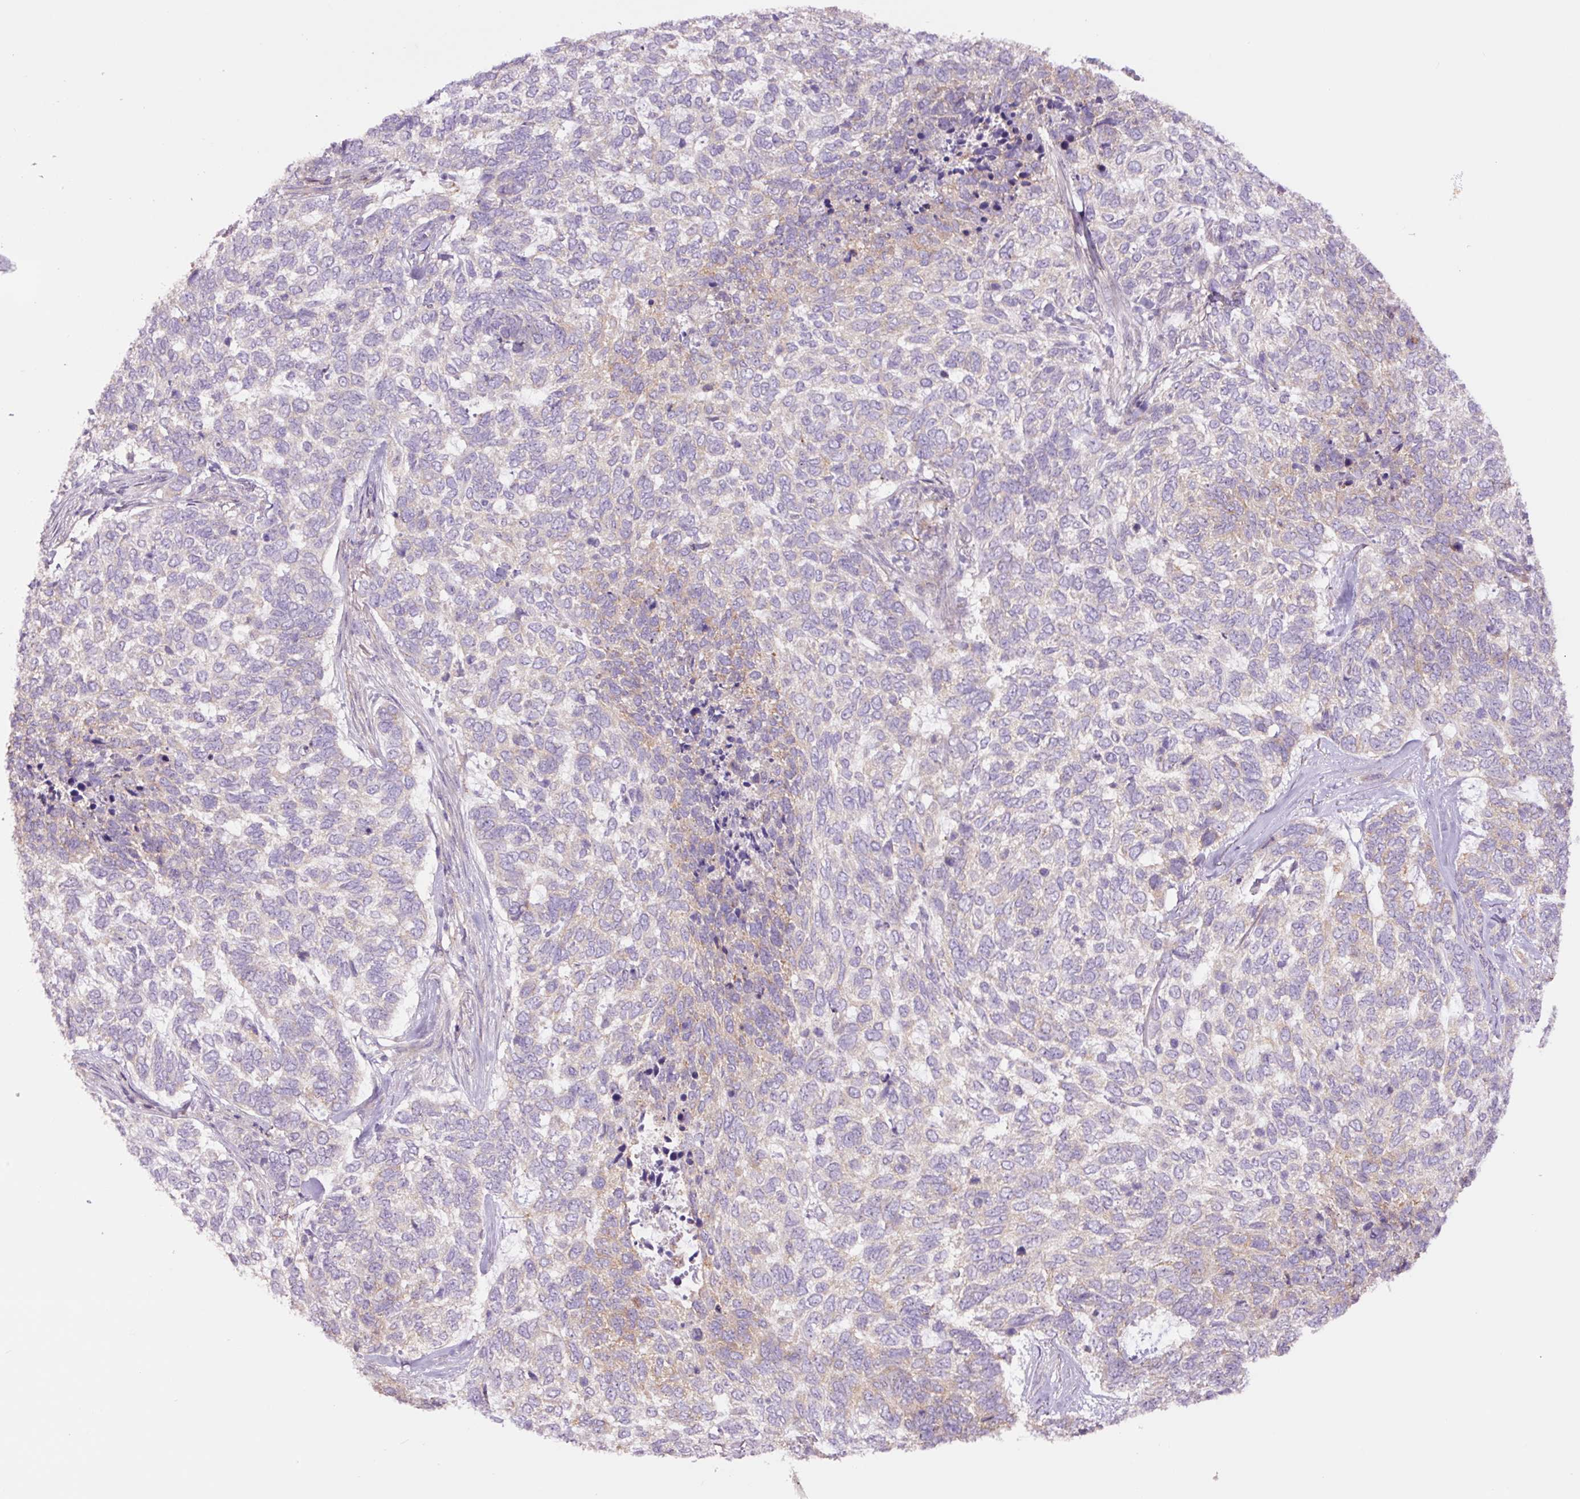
{"staining": {"intensity": "negative", "quantity": "none", "location": "none"}, "tissue": "skin cancer", "cell_type": "Tumor cells", "image_type": "cancer", "snomed": [{"axis": "morphology", "description": "Basal cell carcinoma"}, {"axis": "topography", "description": "Skin"}], "caption": "Human skin basal cell carcinoma stained for a protein using immunohistochemistry shows no staining in tumor cells.", "gene": "SH2D6", "patient": {"sex": "female", "age": 65}}